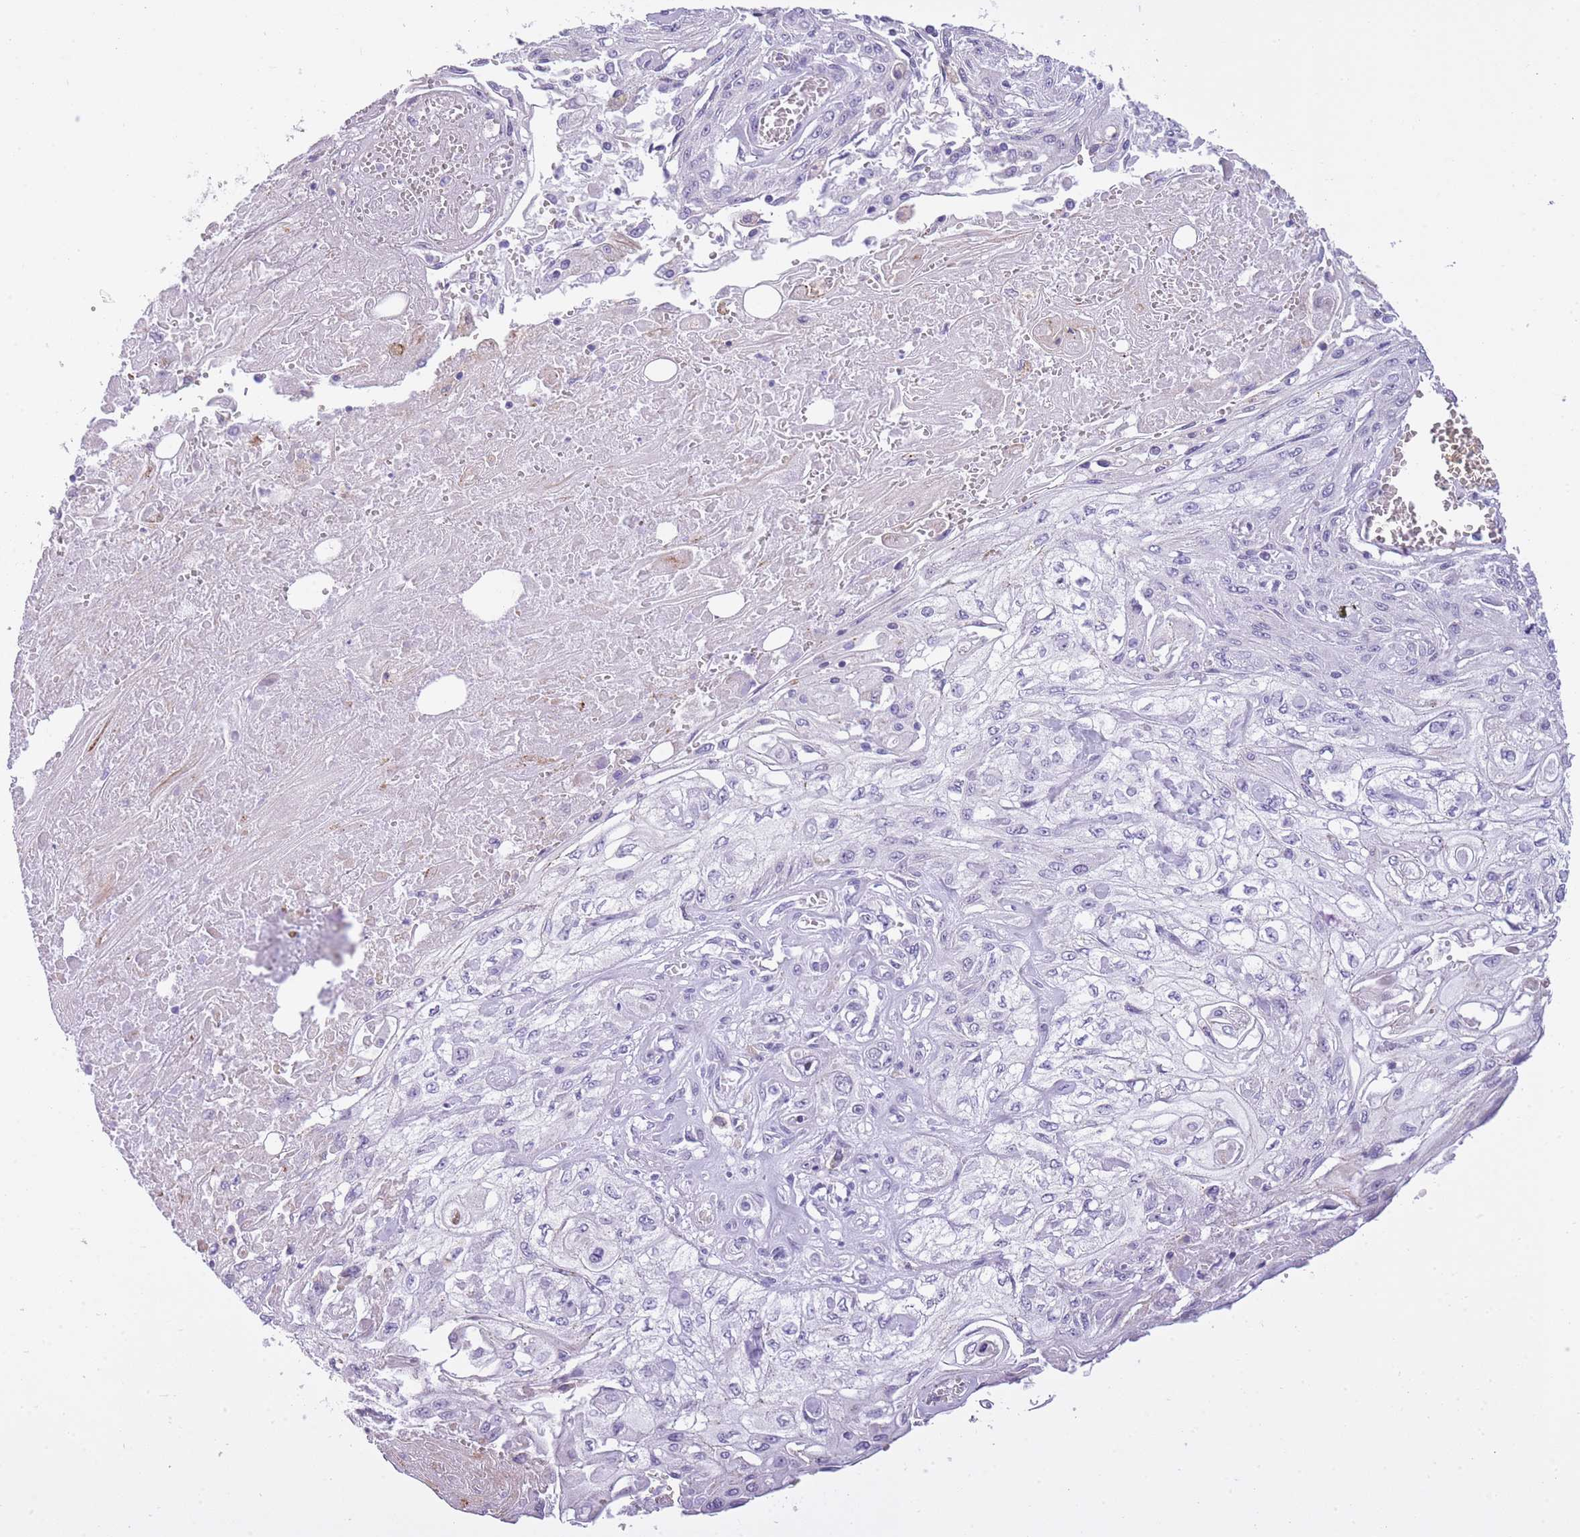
{"staining": {"intensity": "negative", "quantity": "none", "location": "none"}, "tissue": "skin cancer", "cell_type": "Tumor cells", "image_type": "cancer", "snomed": [{"axis": "morphology", "description": "Squamous cell carcinoma, NOS"}, {"axis": "morphology", "description": "Squamous cell carcinoma, metastatic, NOS"}, {"axis": "topography", "description": "Skin"}, {"axis": "topography", "description": "Lymph node"}], "caption": "The histopathology image reveals no significant expression in tumor cells of metastatic squamous cell carcinoma (skin).", "gene": "RADX", "patient": {"sex": "male", "age": 75}}